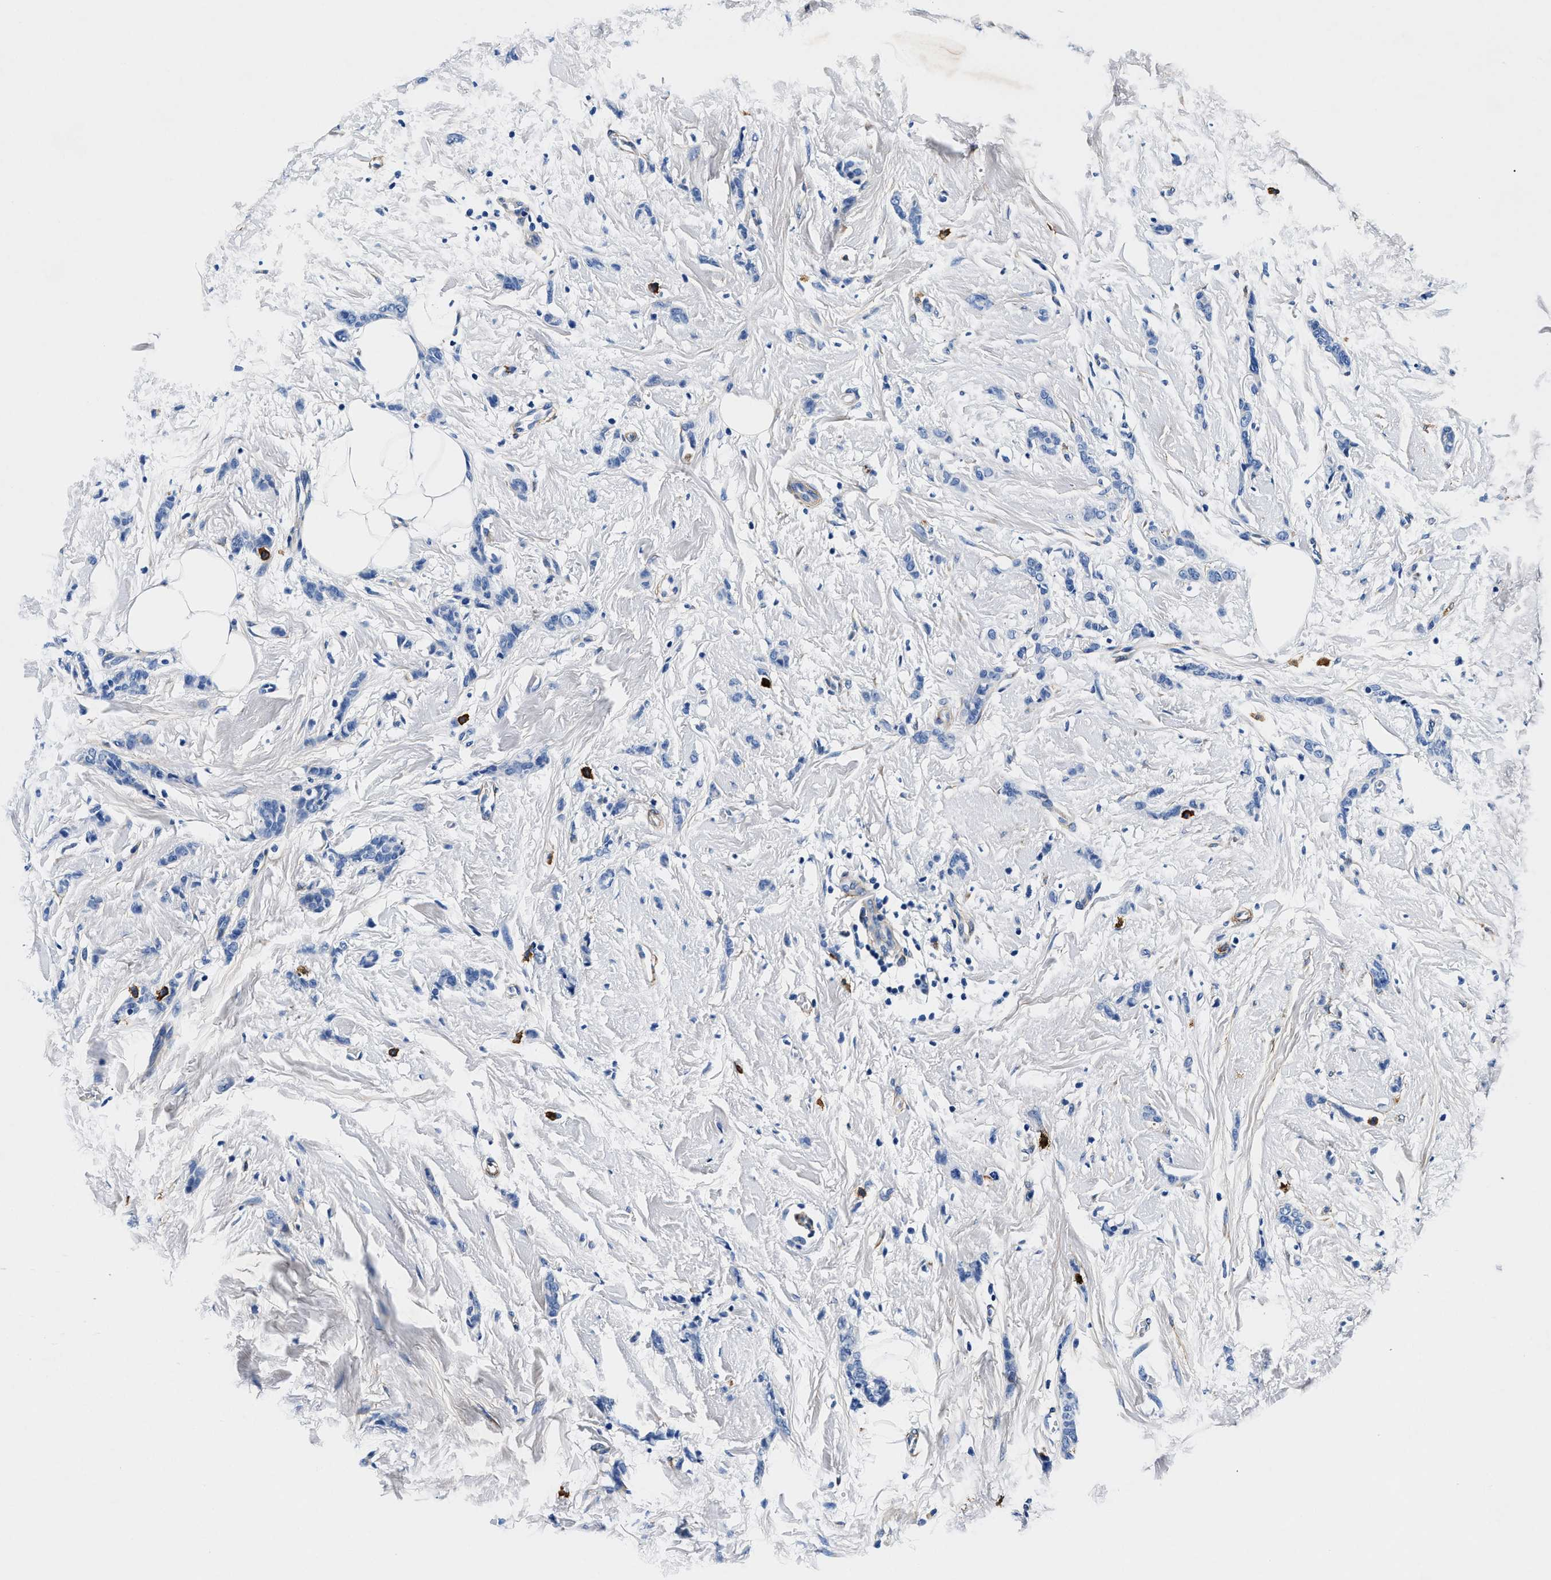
{"staining": {"intensity": "negative", "quantity": "none", "location": "none"}, "tissue": "breast cancer", "cell_type": "Tumor cells", "image_type": "cancer", "snomed": [{"axis": "morphology", "description": "Lobular carcinoma"}, {"axis": "topography", "description": "Skin"}, {"axis": "topography", "description": "Breast"}], "caption": "Tumor cells show no significant positivity in breast cancer.", "gene": "TEX261", "patient": {"sex": "female", "age": 46}}